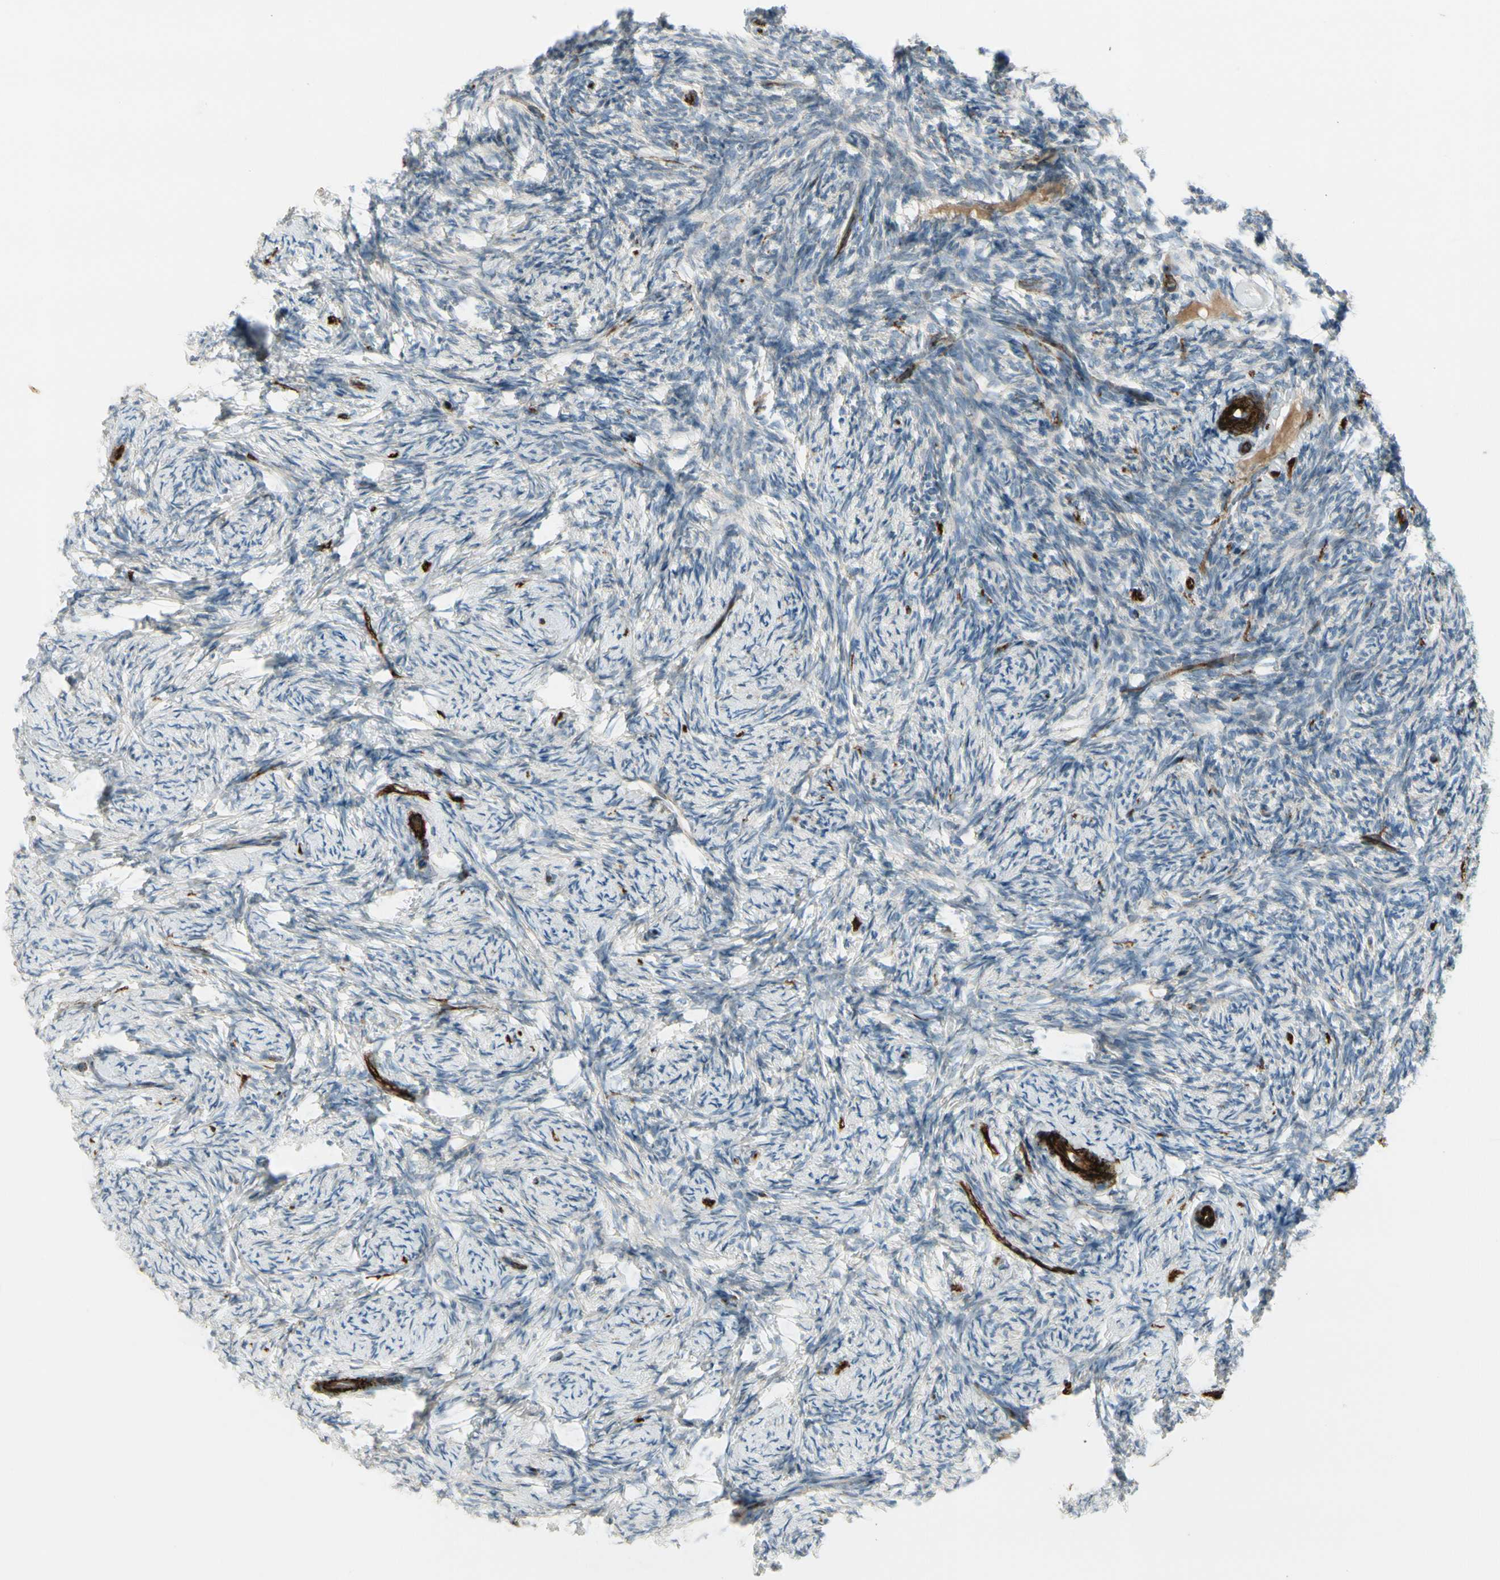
{"staining": {"intensity": "moderate", "quantity": "<25%", "location": "cytoplasmic/membranous"}, "tissue": "ovary", "cell_type": "Ovarian stroma cells", "image_type": "normal", "snomed": [{"axis": "morphology", "description": "Normal tissue, NOS"}, {"axis": "topography", "description": "Ovary"}], "caption": "Benign ovary reveals moderate cytoplasmic/membranous positivity in approximately <25% of ovarian stroma cells.", "gene": "MCAM", "patient": {"sex": "female", "age": 60}}